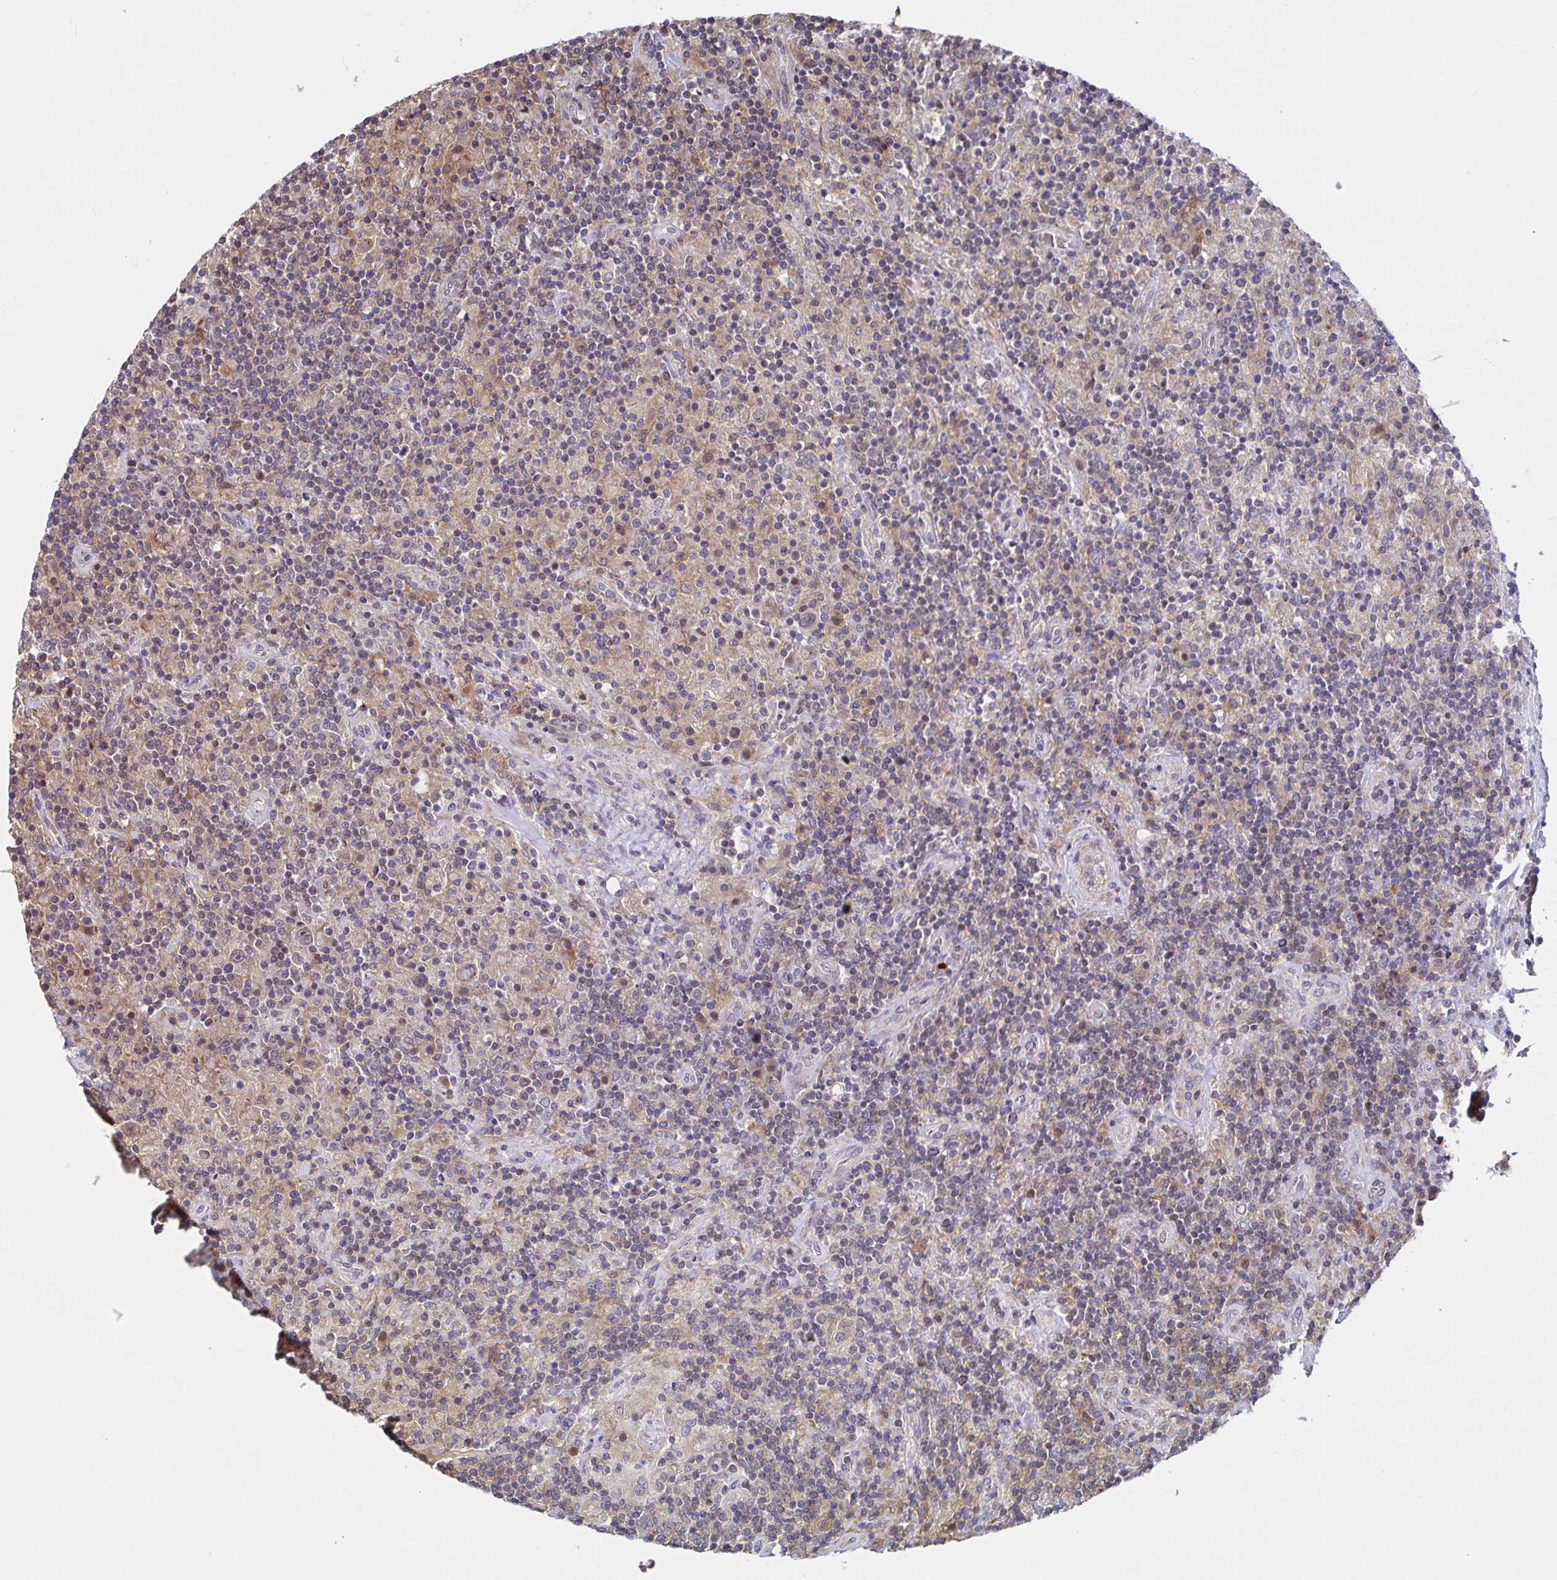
{"staining": {"intensity": "weak", "quantity": "<25%", "location": "cytoplasmic/membranous"}, "tissue": "lymphoma", "cell_type": "Tumor cells", "image_type": "cancer", "snomed": [{"axis": "morphology", "description": "Hodgkin's disease, NOS"}, {"axis": "topography", "description": "Lymph node"}], "caption": "An immunohistochemistry micrograph of Hodgkin's disease is shown. There is no staining in tumor cells of Hodgkin's disease.", "gene": "DHRS12", "patient": {"sex": "male", "age": 70}}